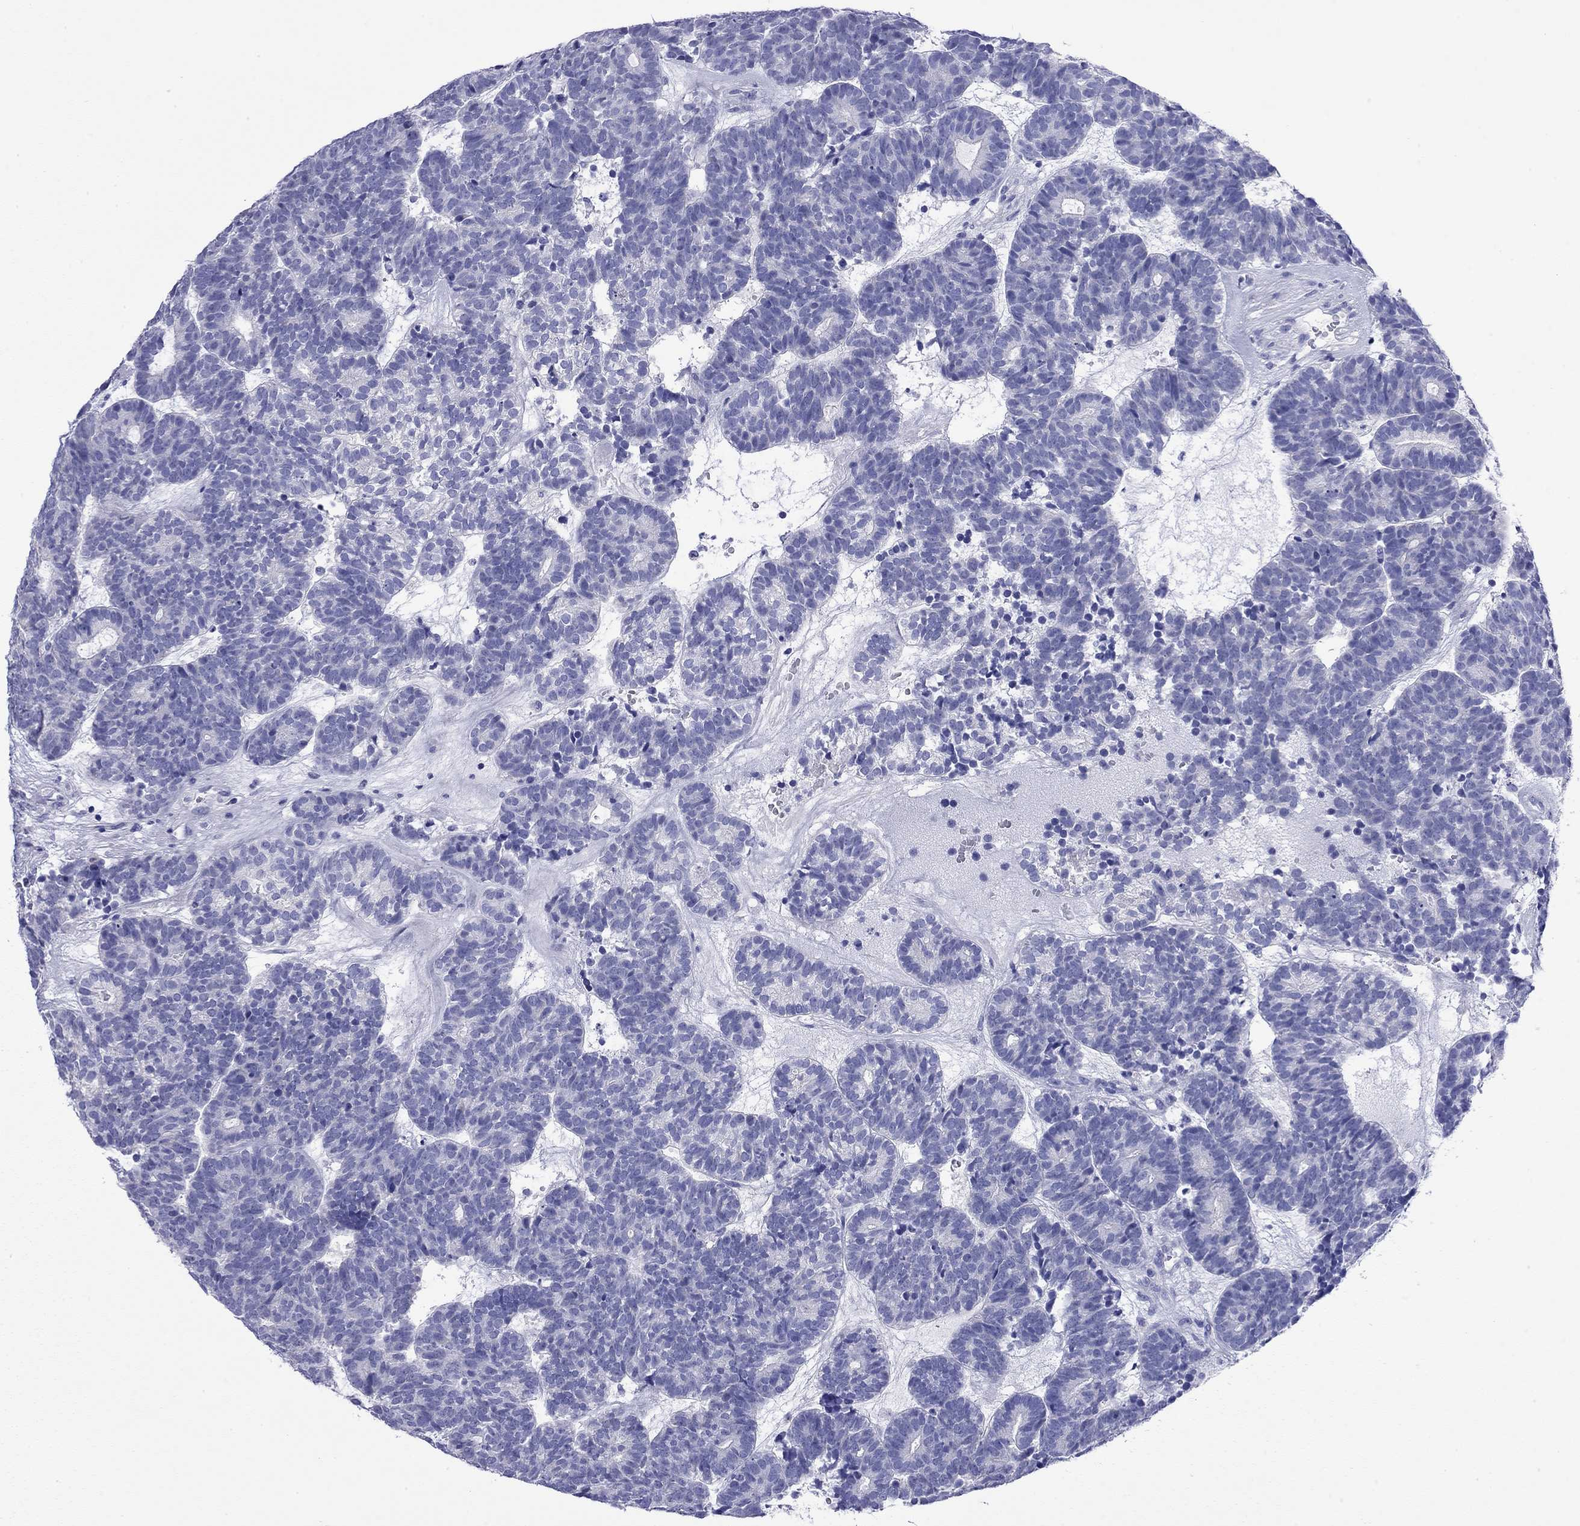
{"staining": {"intensity": "negative", "quantity": "none", "location": "none"}, "tissue": "head and neck cancer", "cell_type": "Tumor cells", "image_type": "cancer", "snomed": [{"axis": "morphology", "description": "Adenocarcinoma, NOS"}, {"axis": "topography", "description": "Head-Neck"}], "caption": "Adenocarcinoma (head and neck) was stained to show a protein in brown. There is no significant positivity in tumor cells. The staining was performed using DAB (3,3'-diaminobenzidine) to visualize the protein expression in brown, while the nuclei were stained in blue with hematoxylin (Magnification: 20x).", "gene": "FIGLA", "patient": {"sex": "female", "age": 81}}